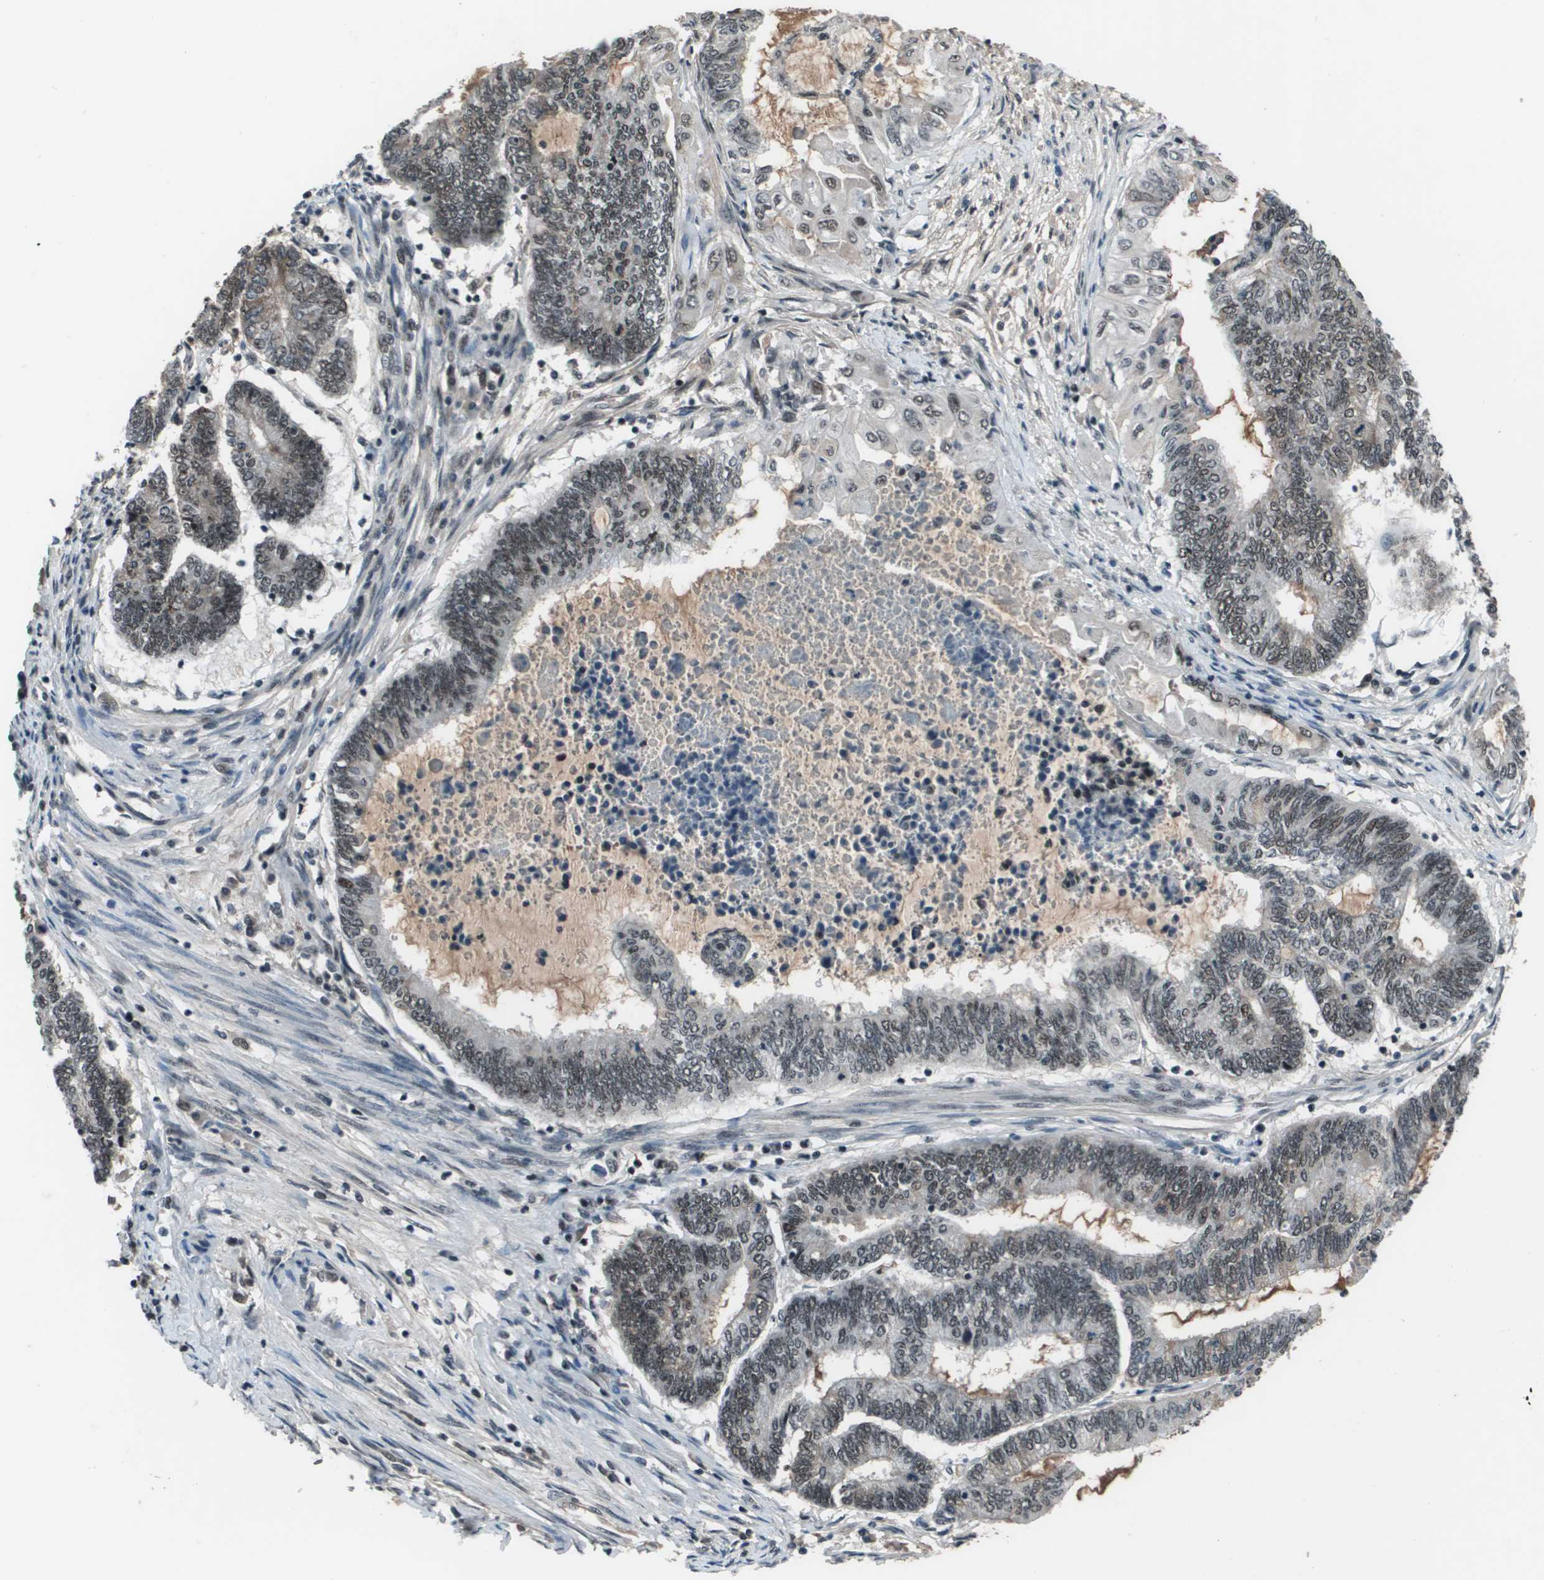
{"staining": {"intensity": "moderate", "quantity": ">75%", "location": "nuclear"}, "tissue": "endometrial cancer", "cell_type": "Tumor cells", "image_type": "cancer", "snomed": [{"axis": "morphology", "description": "Adenocarcinoma, NOS"}, {"axis": "topography", "description": "Uterus"}, {"axis": "topography", "description": "Endometrium"}], "caption": "High-power microscopy captured an IHC photomicrograph of endometrial adenocarcinoma, revealing moderate nuclear positivity in approximately >75% of tumor cells.", "gene": "THRAP3", "patient": {"sex": "female", "age": 70}}